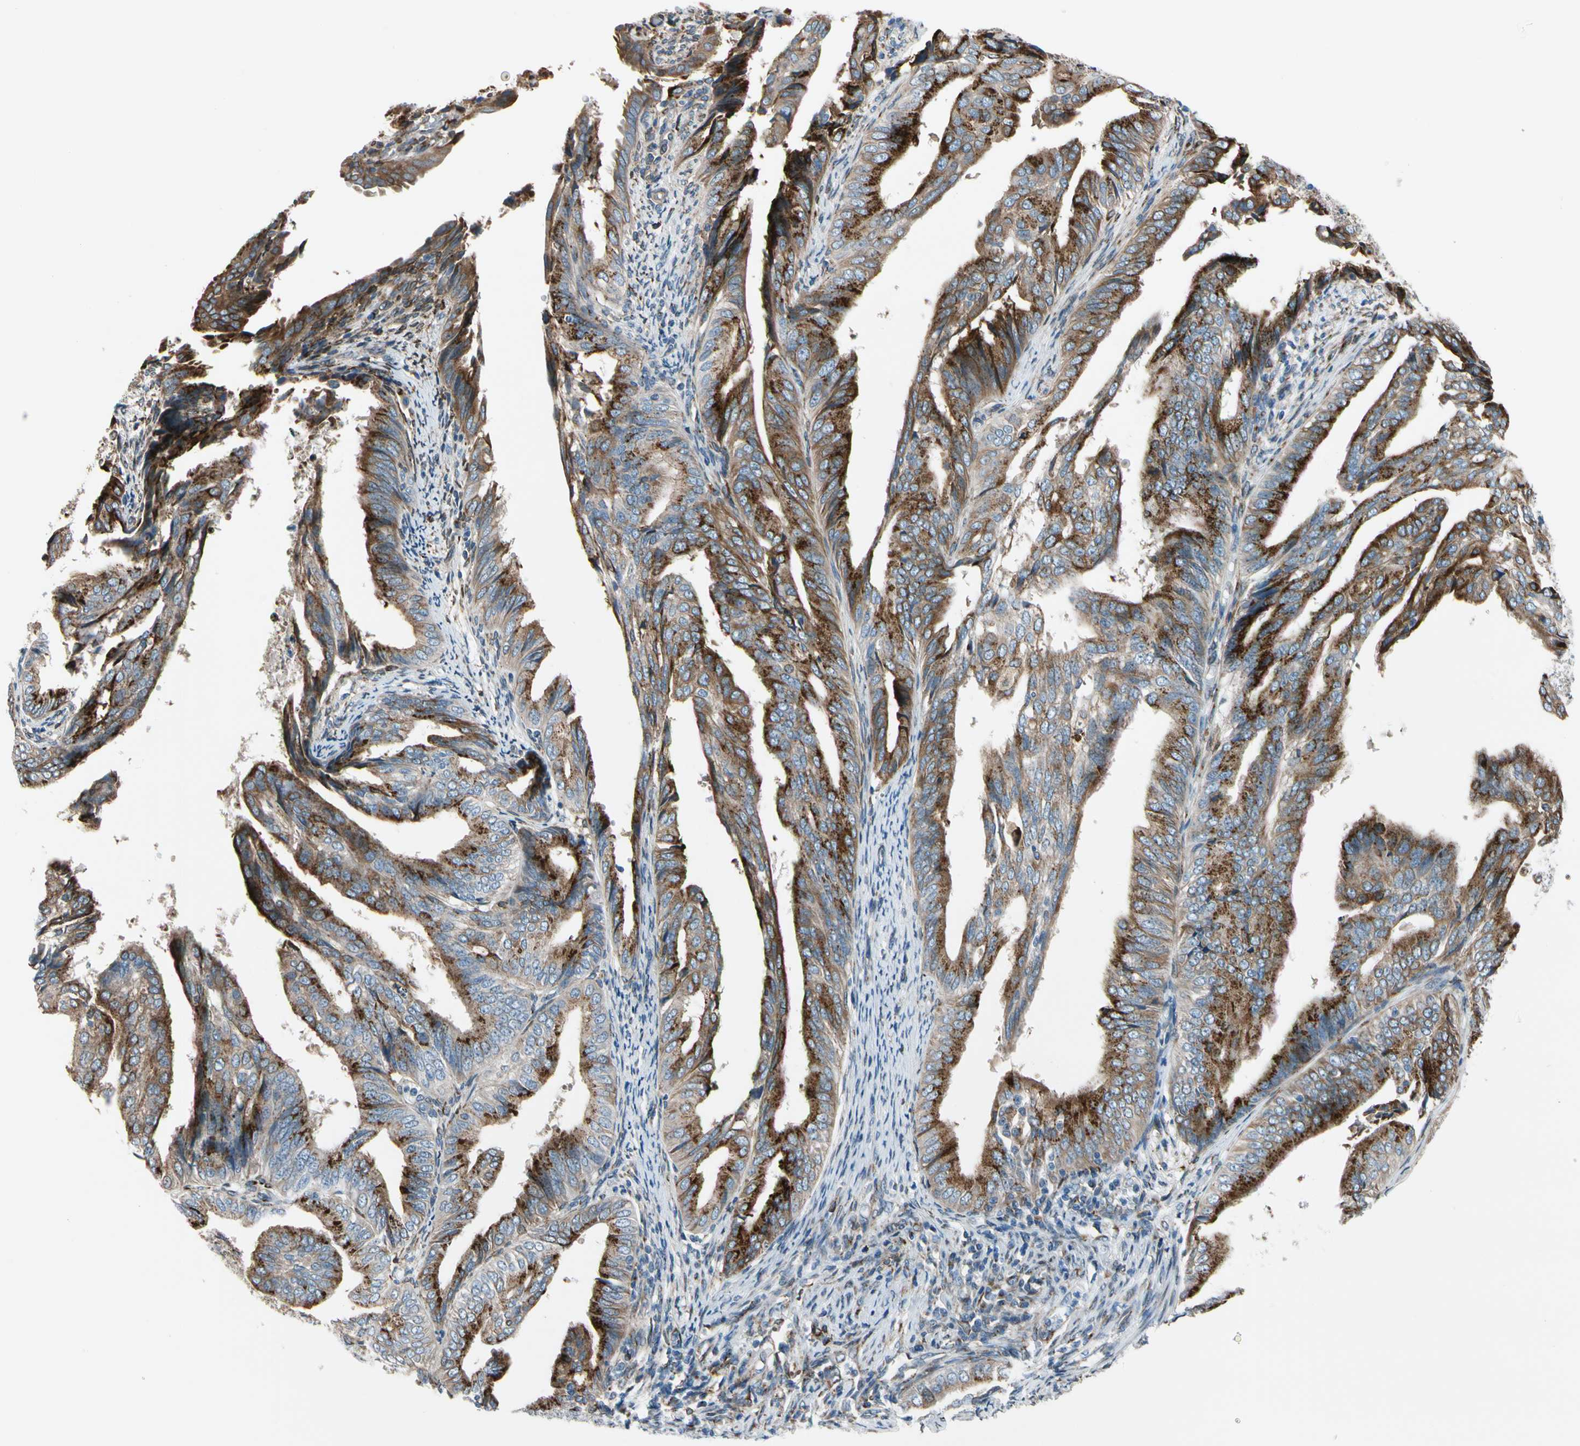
{"staining": {"intensity": "strong", "quantity": ">75%", "location": "cytoplasmic/membranous"}, "tissue": "endometrial cancer", "cell_type": "Tumor cells", "image_type": "cancer", "snomed": [{"axis": "morphology", "description": "Adenocarcinoma, NOS"}, {"axis": "topography", "description": "Endometrium"}], "caption": "IHC (DAB) staining of human endometrial cancer (adenocarcinoma) shows strong cytoplasmic/membranous protein staining in about >75% of tumor cells.", "gene": "NUCB1", "patient": {"sex": "female", "age": 58}}